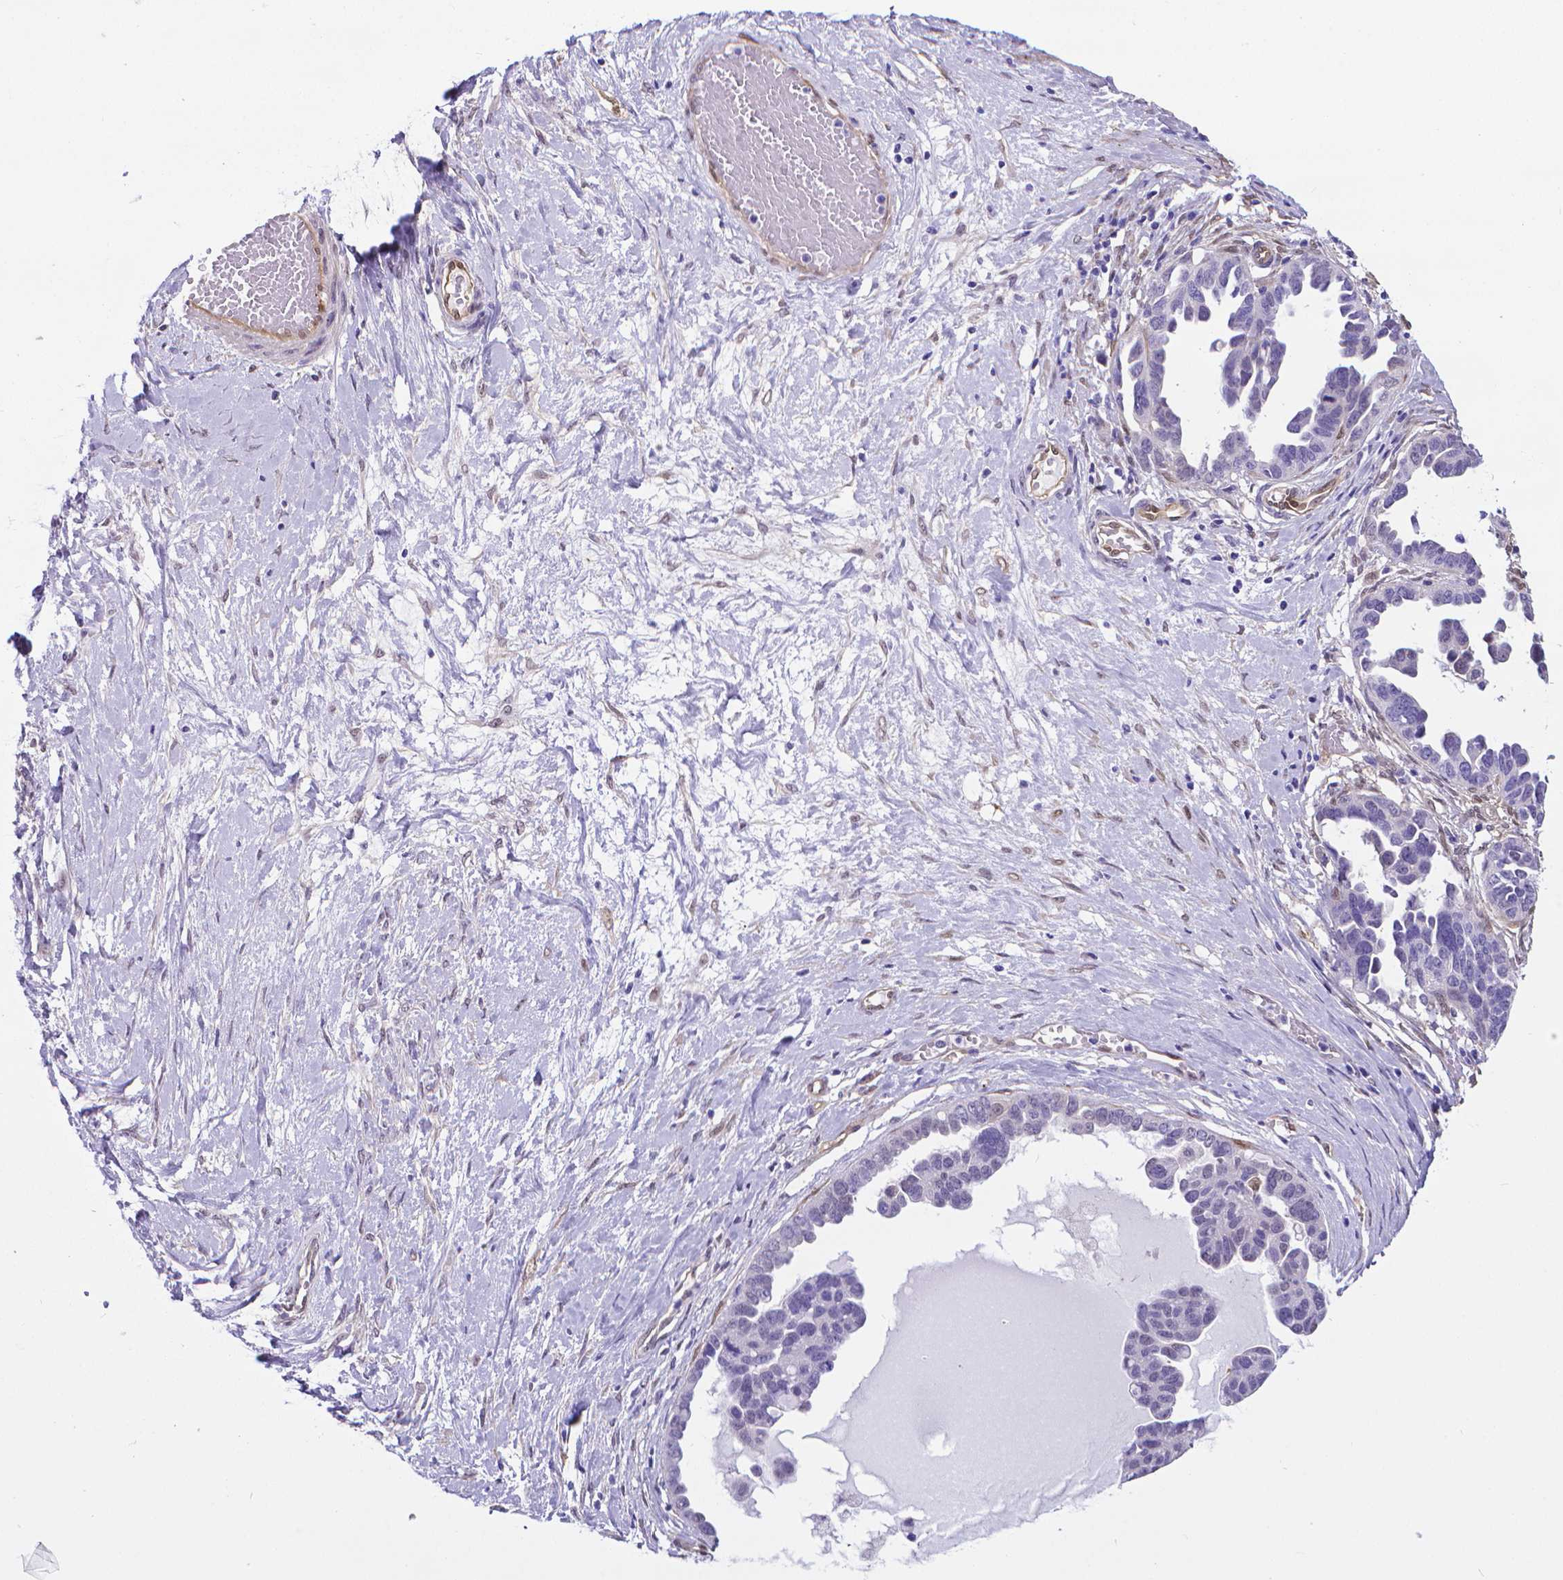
{"staining": {"intensity": "negative", "quantity": "none", "location": "none"}, "tissue": "ovarian cancer", "cell_type": "Tumor cells", "image_type": "cancer", "snomed": [{"axis": "morphology", "description": "Cystadenocarcinoma, serous, NOS"}, {"axis": "topography", "description": "Ovary"}], "caption": "Human ovarian serous cystadenocarcinoma stained for a protein using immunohistochemistry (IHC) shows no positivity in tumor cells.", "gene": "CLIC4", "patient": {"sex": "female", "age": 54}}